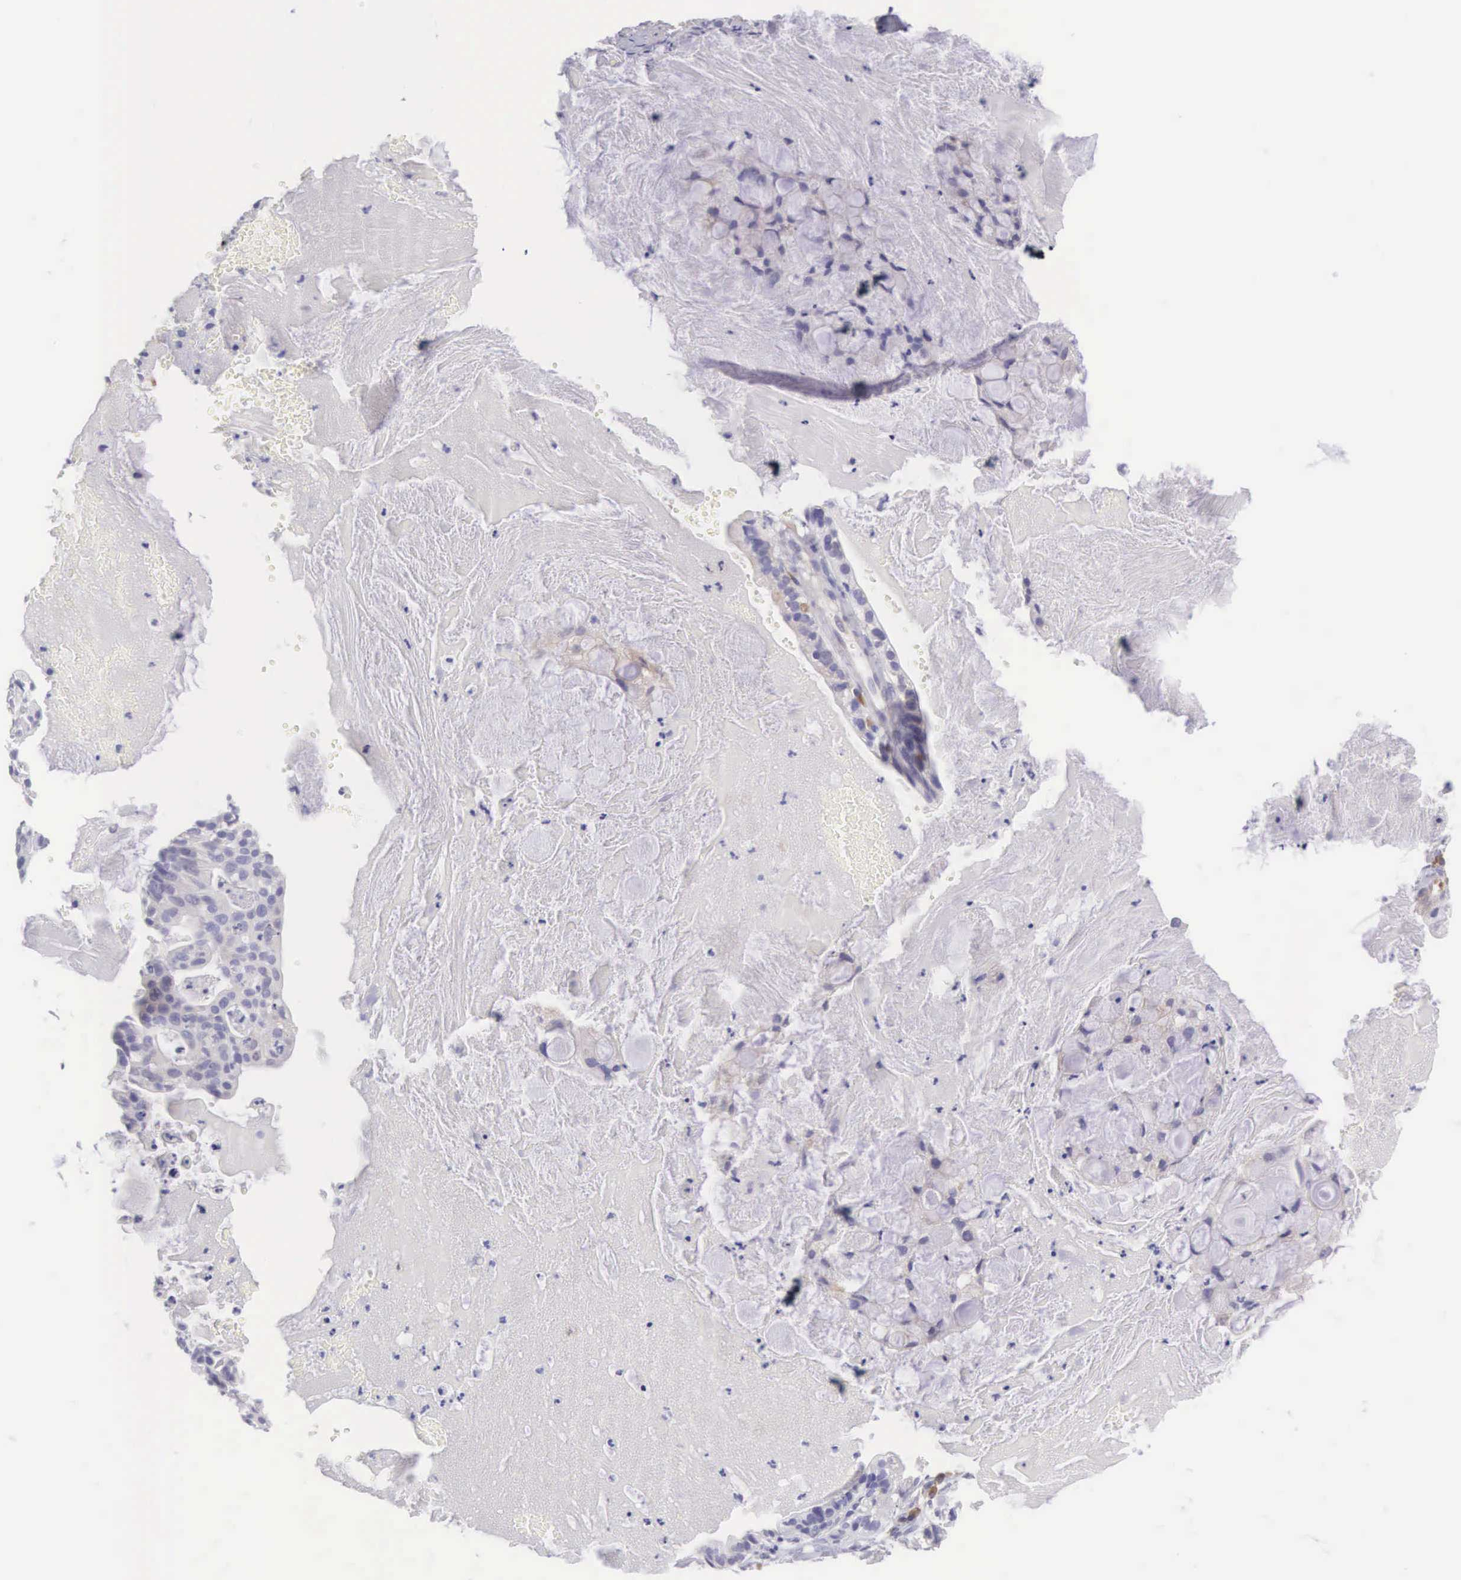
{"staining": {"intensity": "weak", "quantity": "<25%", "location": "cytoplasmic/membranous"}, "tissue": "cervical cancer", "cell_type": "Tumor cells", "image_type": "cancer", "snomed": [{"axis": "morphology", "description": "Adenocarcinoma, NOS"}, {"axis": "topography", "description": "Cervix"}], "caption": "The image reveals no staining of tumor cells in cervical cancer.", "gene": "ARFGAP3", "patient": {"sex": "female", "age": 41}}